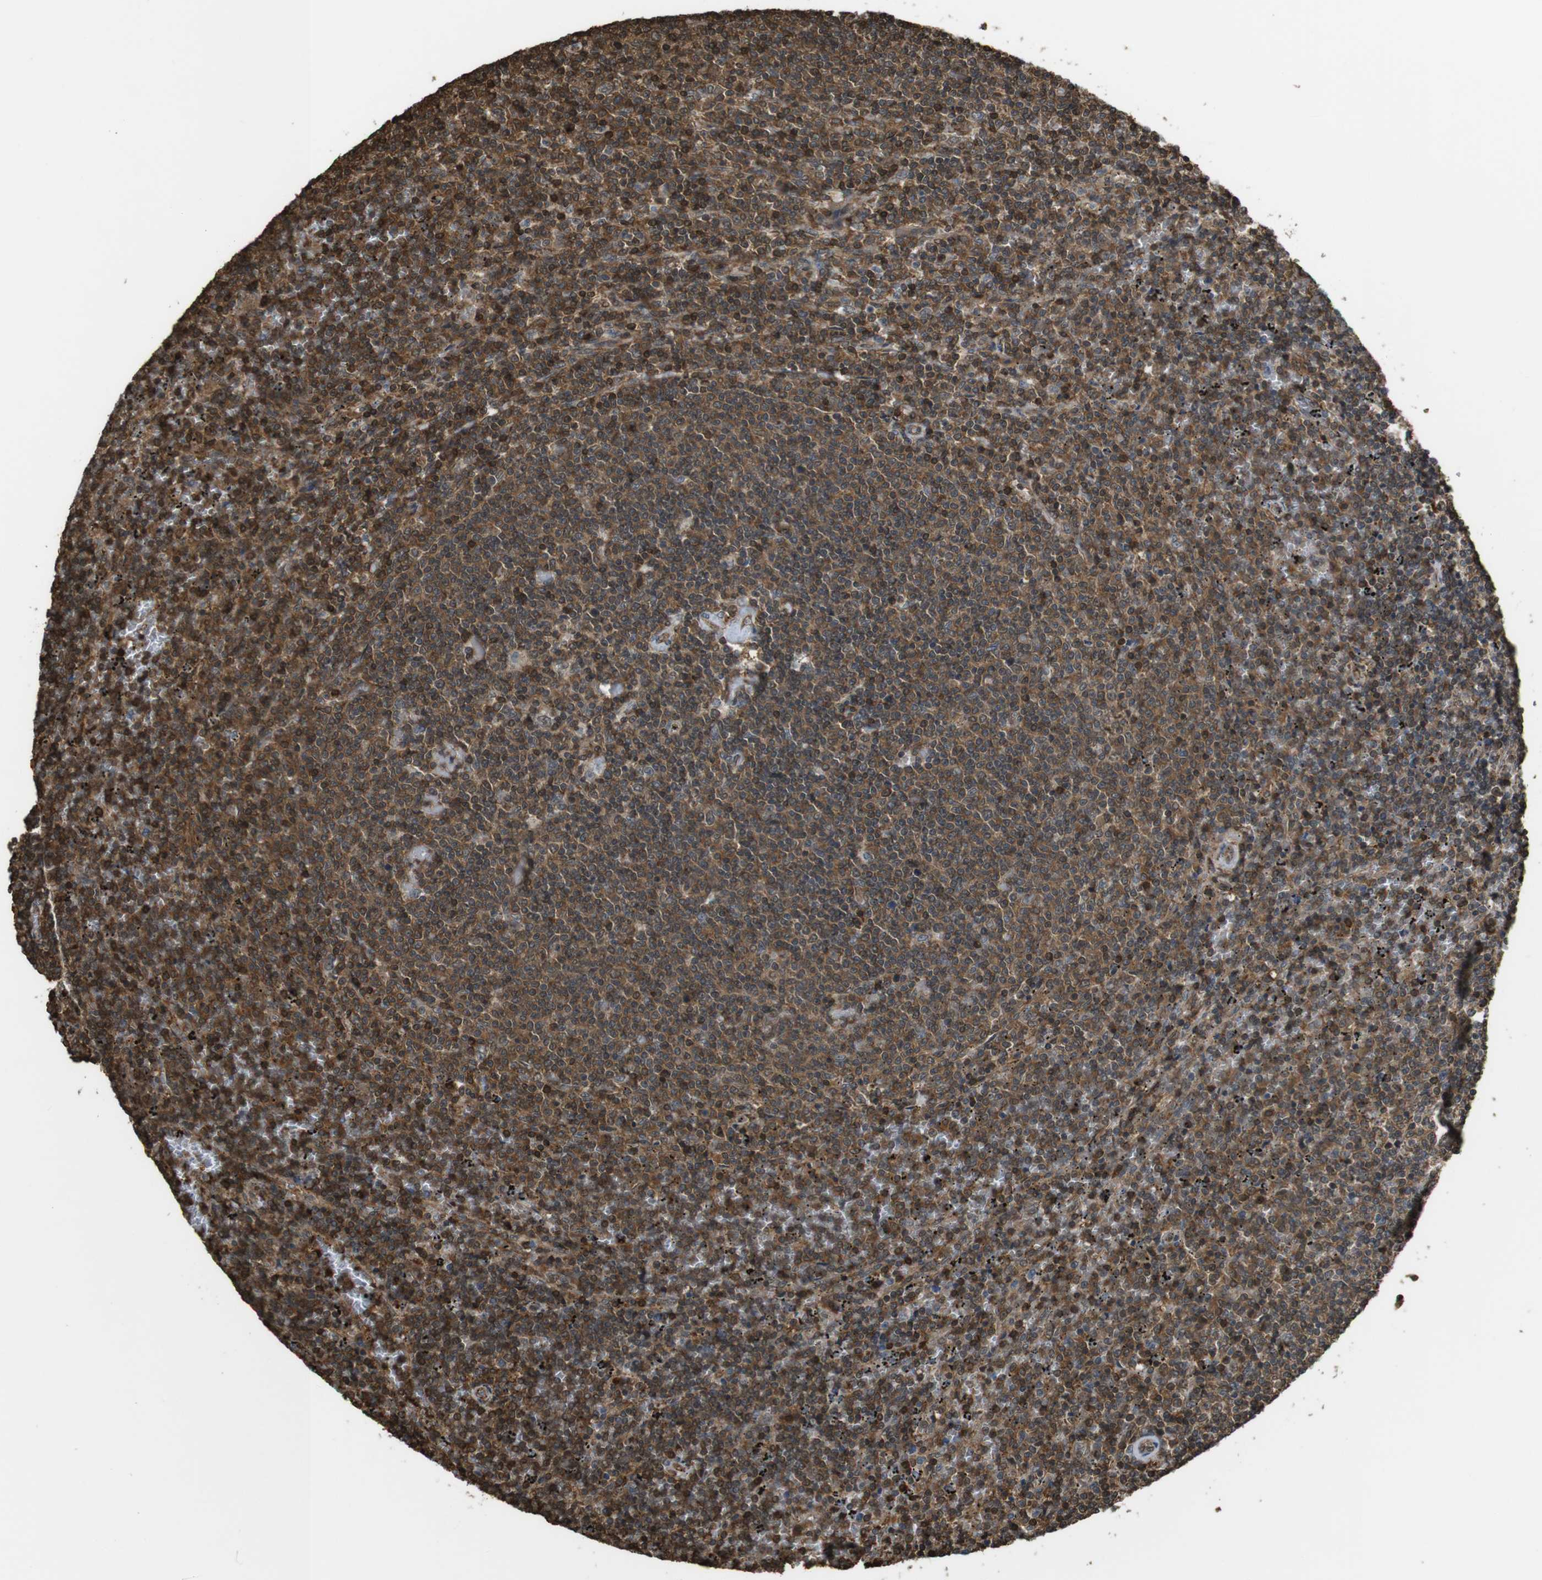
{"staining": {"intensity": "strong", "quantity": ">75%", "location": "cytoplasmic/membranous"}, "tissue": "lymphoma", "cell_type": "Tumor cells", "image_type": "cancer", "snomed": [{"axis": "morphology", "description": "Malignant lymphoma, non-Hodgkin's type, Low grade"}, {"axis": "topography", "description": "Spleen"}], "caption": "An immunohistochemistry micrograph of tumor tissue is shown. Protein staining in brown highlights strong cytoplasmic/membranous positivity in lymphoma within tumor cells.", "gene": "ARHGDIA", "patient": {"sex": "female", "age": 50}}